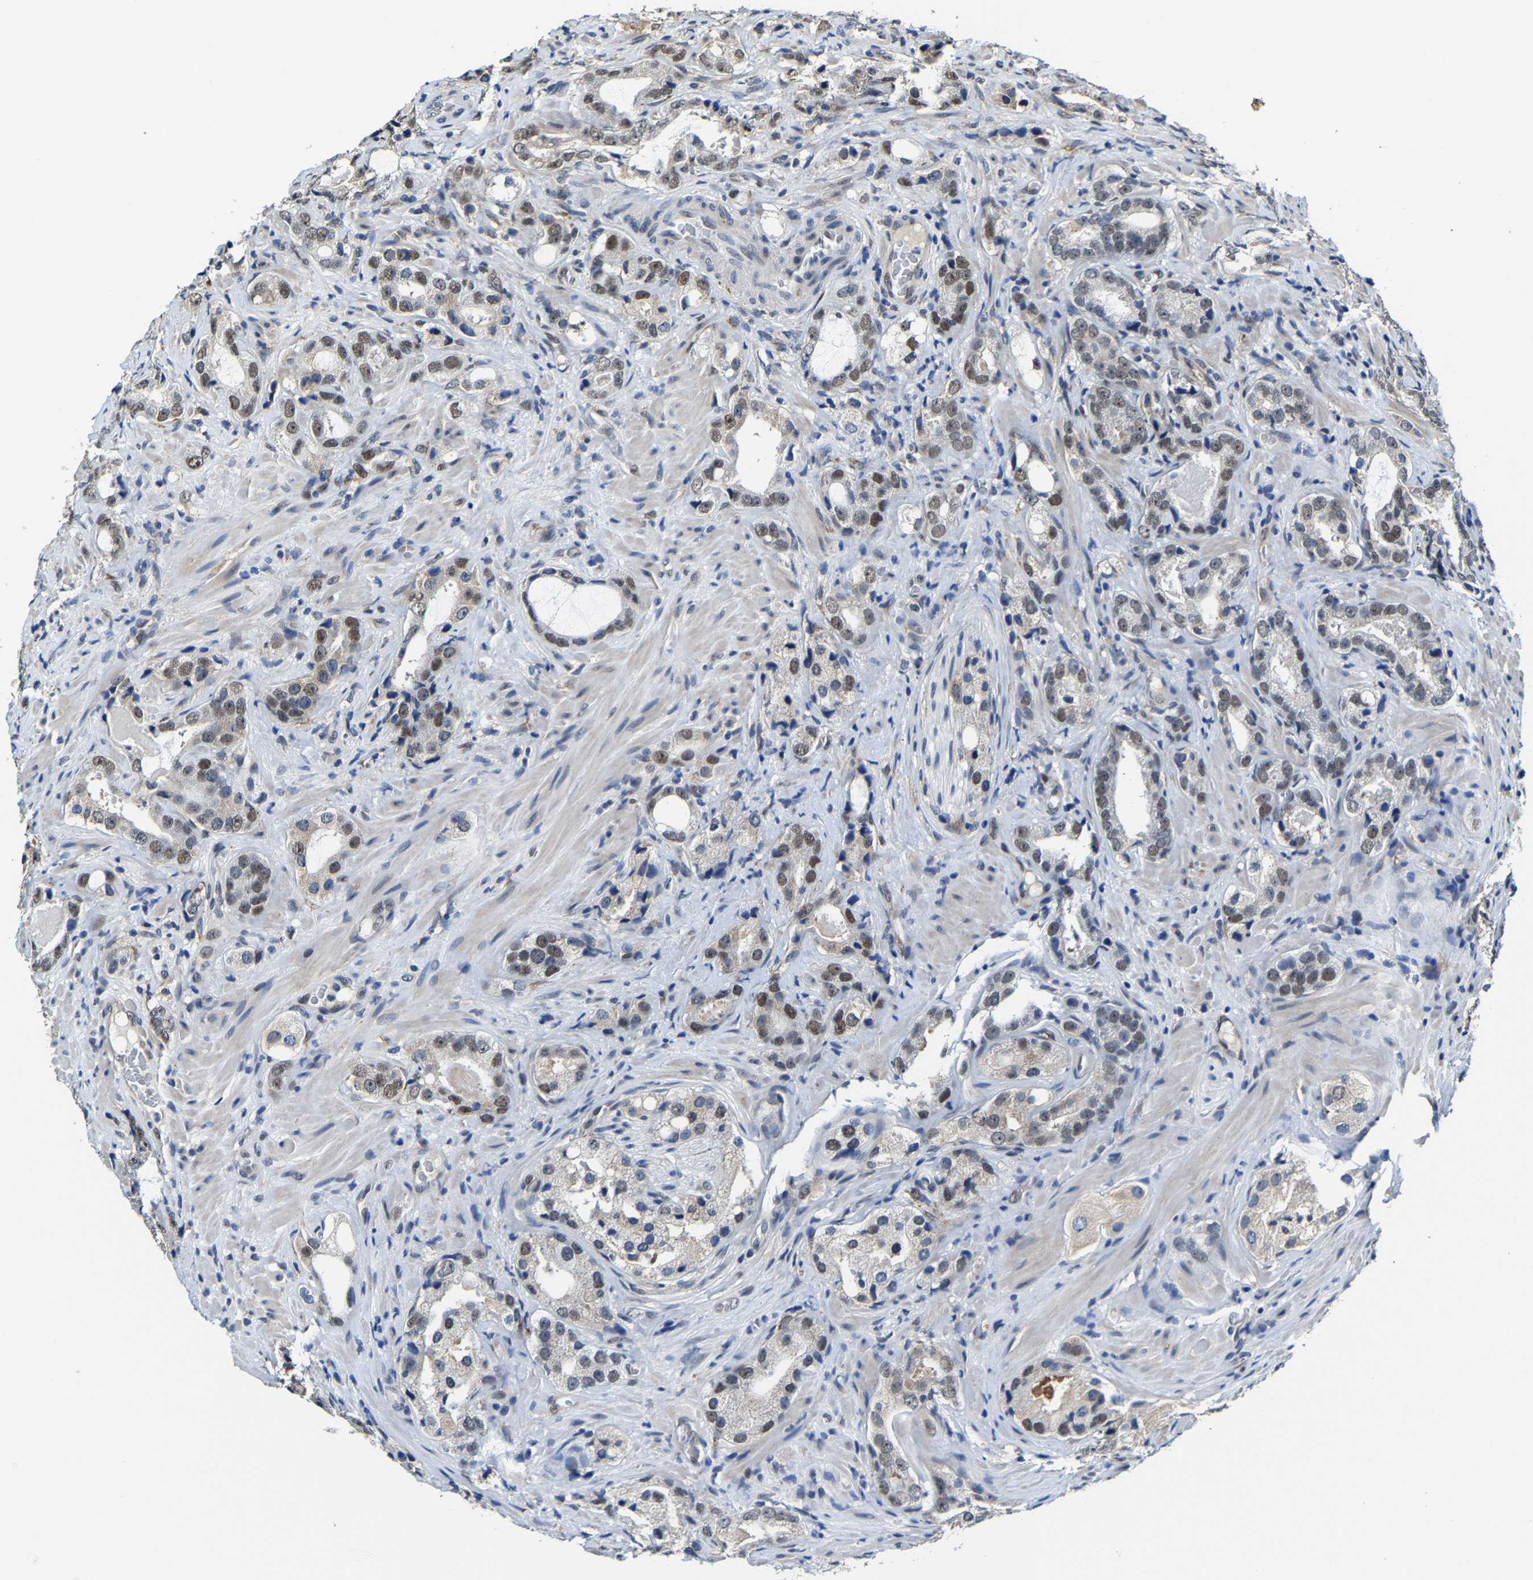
{"staining": {"intensity": "moderate", "quantity": "25%-75%", "location": "nuclear"}, "tissue": "prostate cancer", "cell_type": "Tumor cells", "image_type": "cancer", "snomed": [{"axis": "morphology", "description": "Adenocarcinoma, High grade"}, {"axis": "topography", "description": "Prostate"}], "caption": "Prostate cancer (high-grade adenocarcinoma) stained with a brown dye demonstrates moderate nuclear positive expression in about 25%-75% of tumor cells.", "gene": "METTL1", "patient": {"sex": "male", "age": 63}}